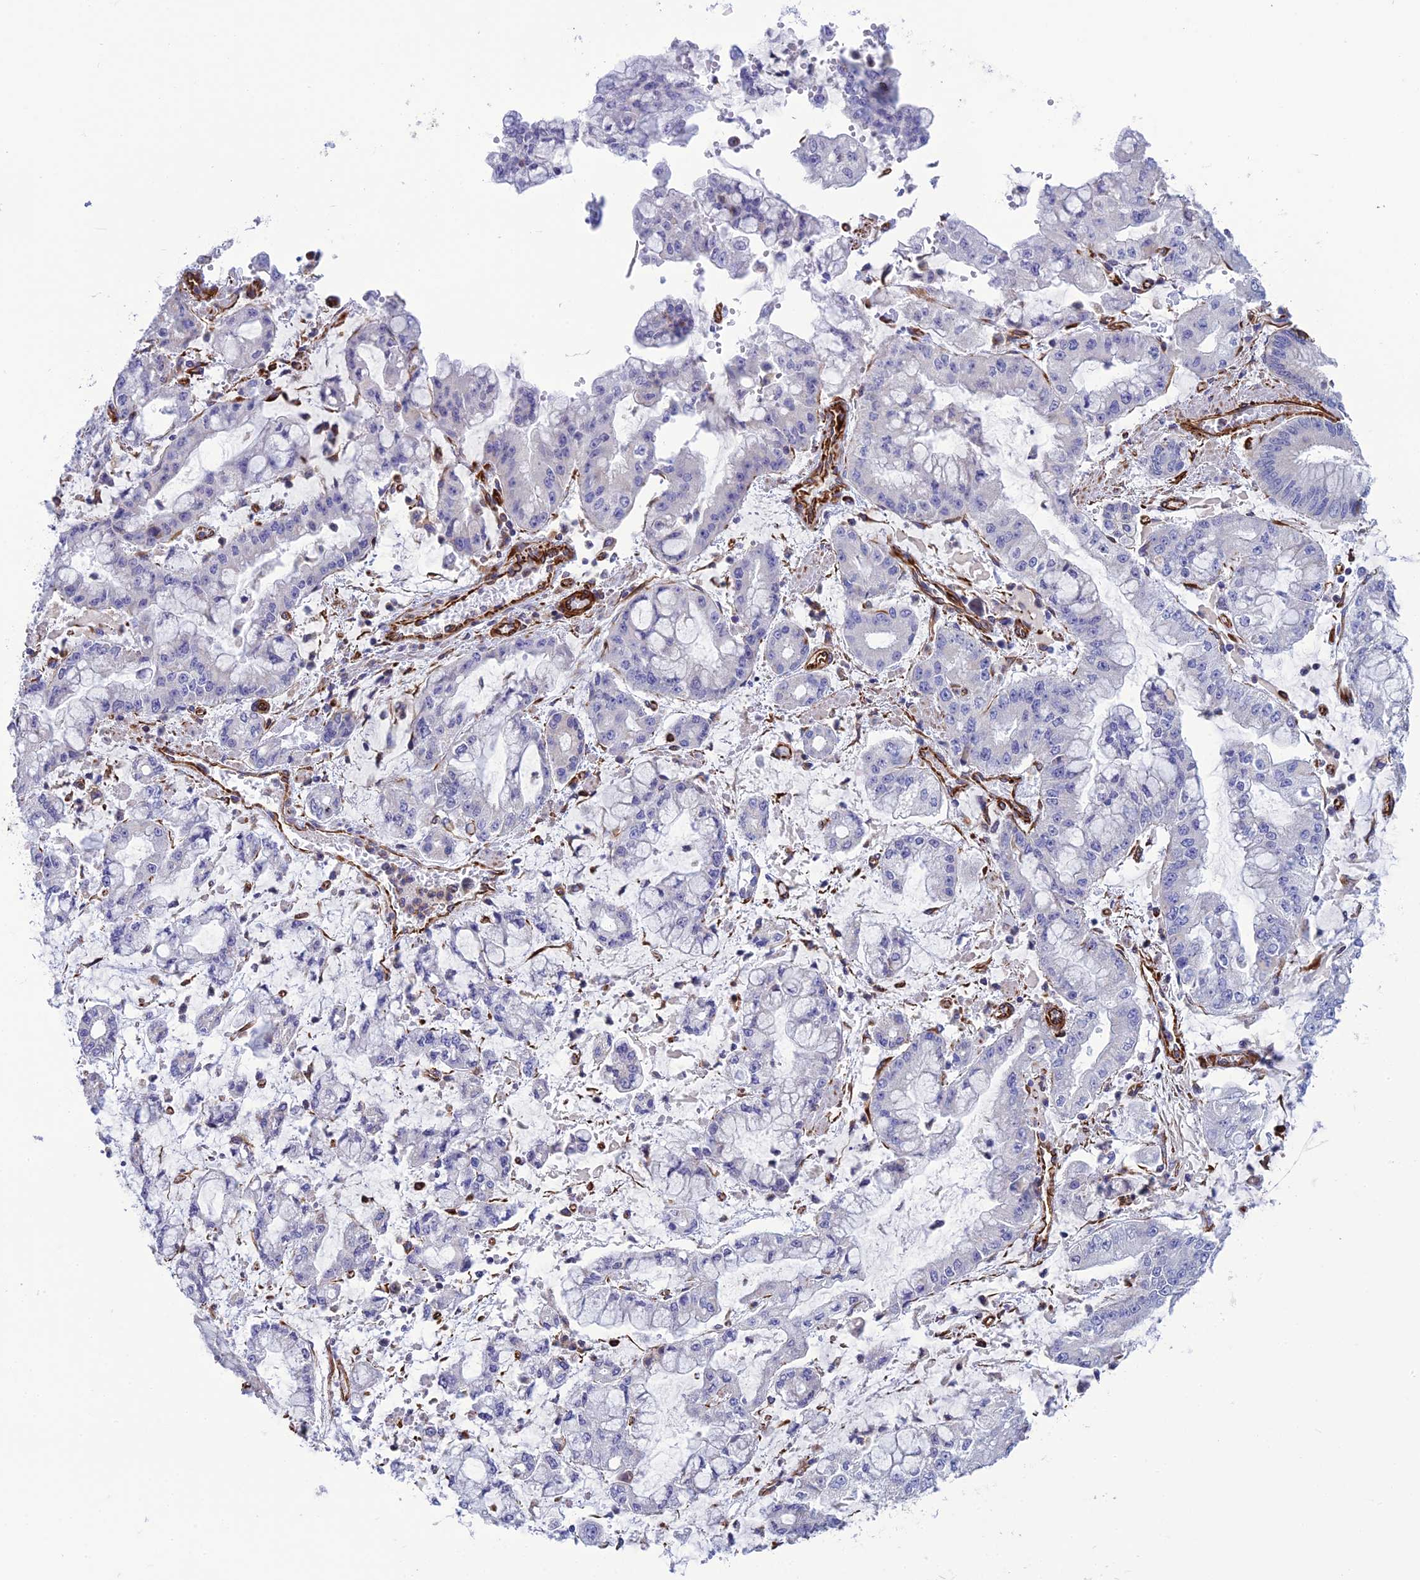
{"staining": {"intensity": "negative", "quantity": "none", "location": "none"}, "tissue": "stomach cancer", "cell_type": "Tumor cells", "image_type": "cancer", "snomed": [{"axis": "morphology", "description": "Adenocarcinoma, NOS"}, {"axis": "topography", "description": "Stomach"}], "caption": "This photomicrograph is of stomach adenocarcinoma stained with immunohistochemistry (IHC) to label a protein in brown with the nuclei are counter-stained blue. There is no positivity in tumor cells.", "gene": "FBXL20", "patient": {"sex": "male", "age": 76}}